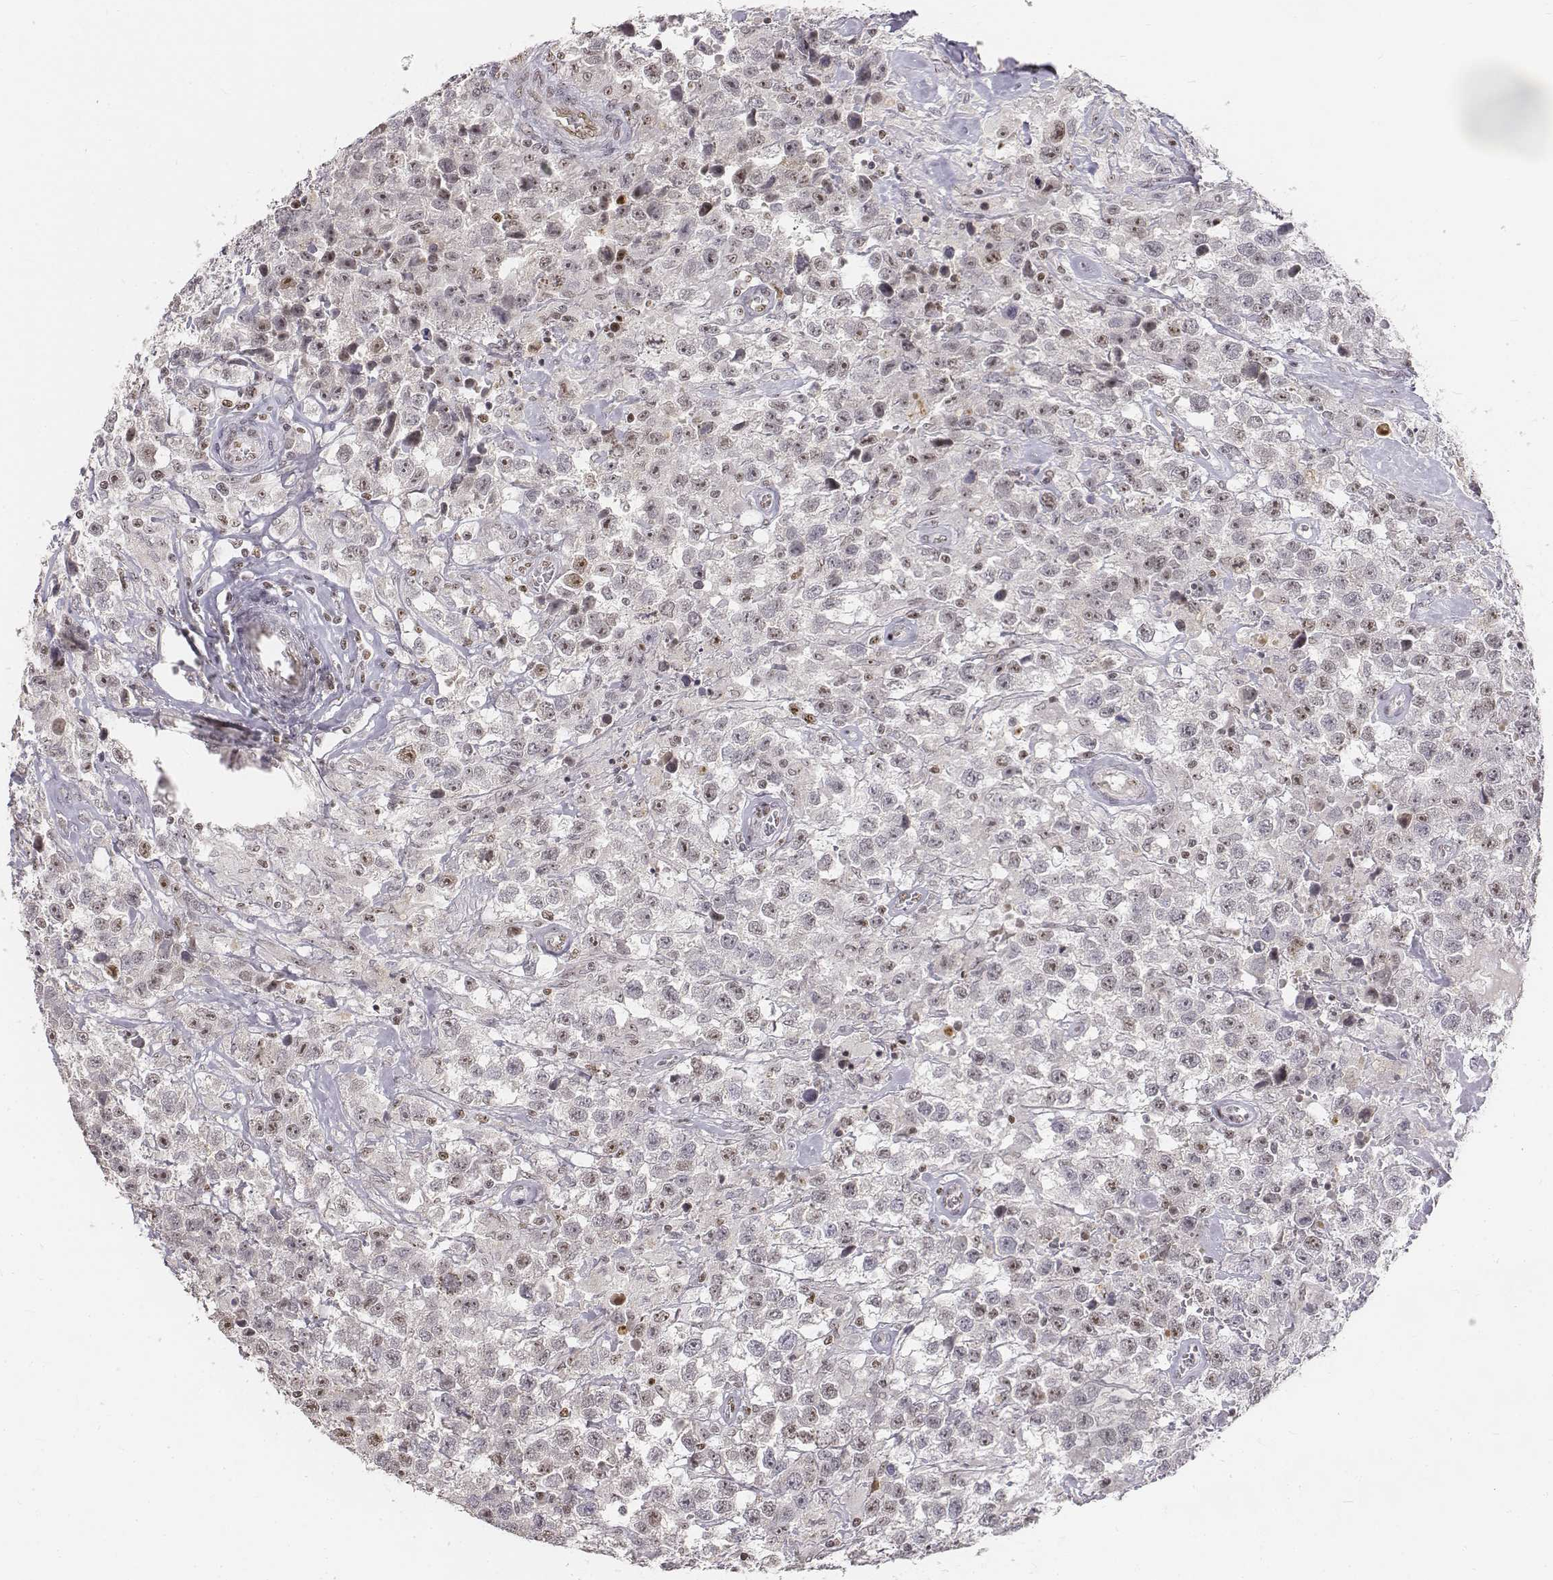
{"staining": {"intensity": "negative", "quantity": "none", "location": "none"}, "tissue": "testis cancer", "cell_type": "Tumor cells", "image_type": "cancer", "snomed": [{"axis": "morphology", "description": "Seminoma, NOS"}, {"axis": "topography", "description": "Testis"}], "caption": "Immunohistochemical staining of human testis cancer exhibits no significant expression in tumor cells. (DAB immunohistochemistry (IHC) with hematoxylin counter stain).", "gene": "PHF6", "patient": {"sex": "male", "age": 43}}